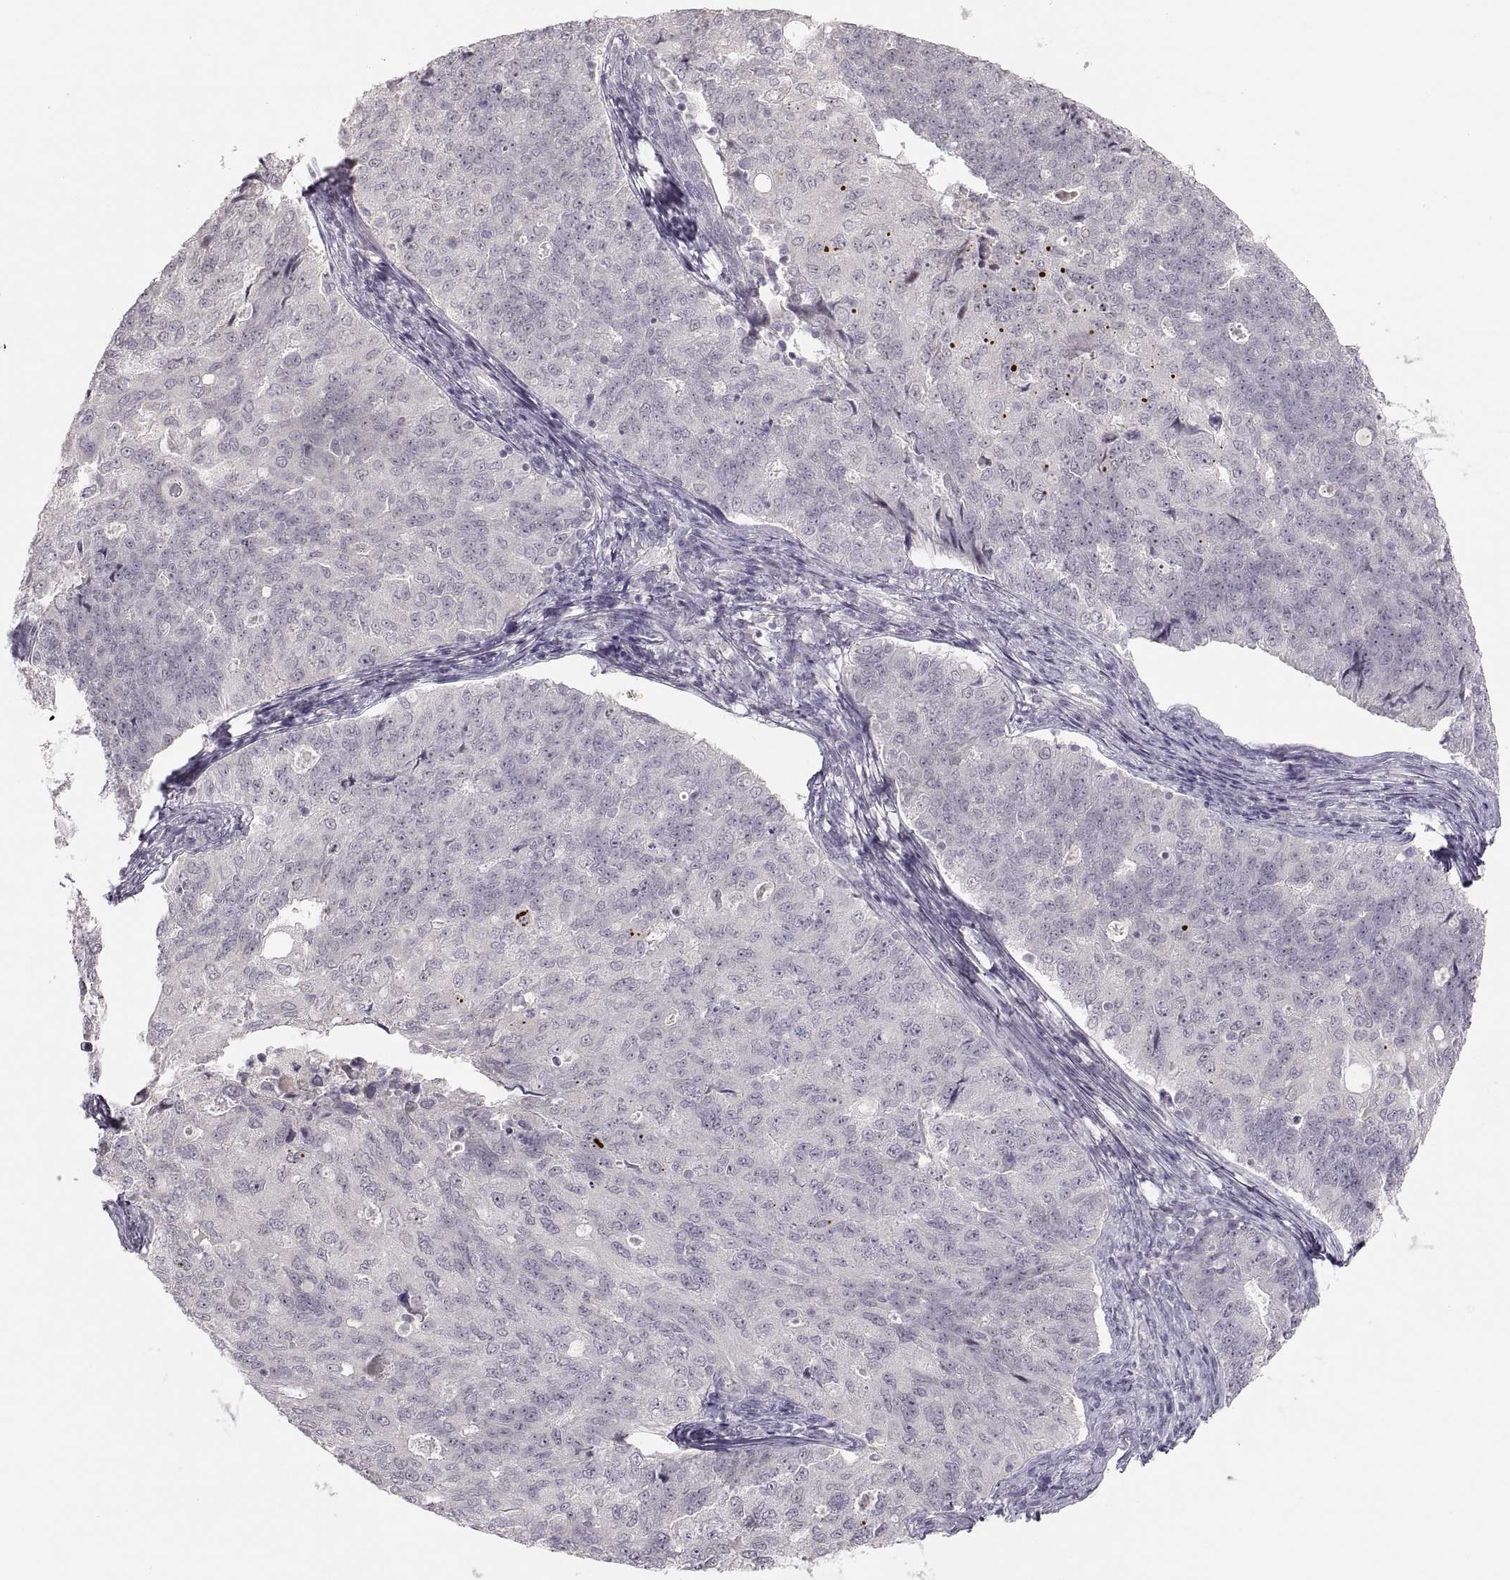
{"staining": {"intensity": "negative", "quantity": "none", "location": "none"}, "tissue": "endometrial cancer", "cell_type": "Tumor cells", "image_type": "cancer", "snomed": [{"axis": "morphology", "description": "Adenocarcinoma, NOS"}, {"axis": "topography", "description": "Endometrium"}], "caption": "Immunohistochemistry (IHC) image of human endometrial cancer stained for a protein (brown), which reveals no positivity in tumor cells.", "gene": "PCSK2", "patient": {"sex": "female", "age": 43}}